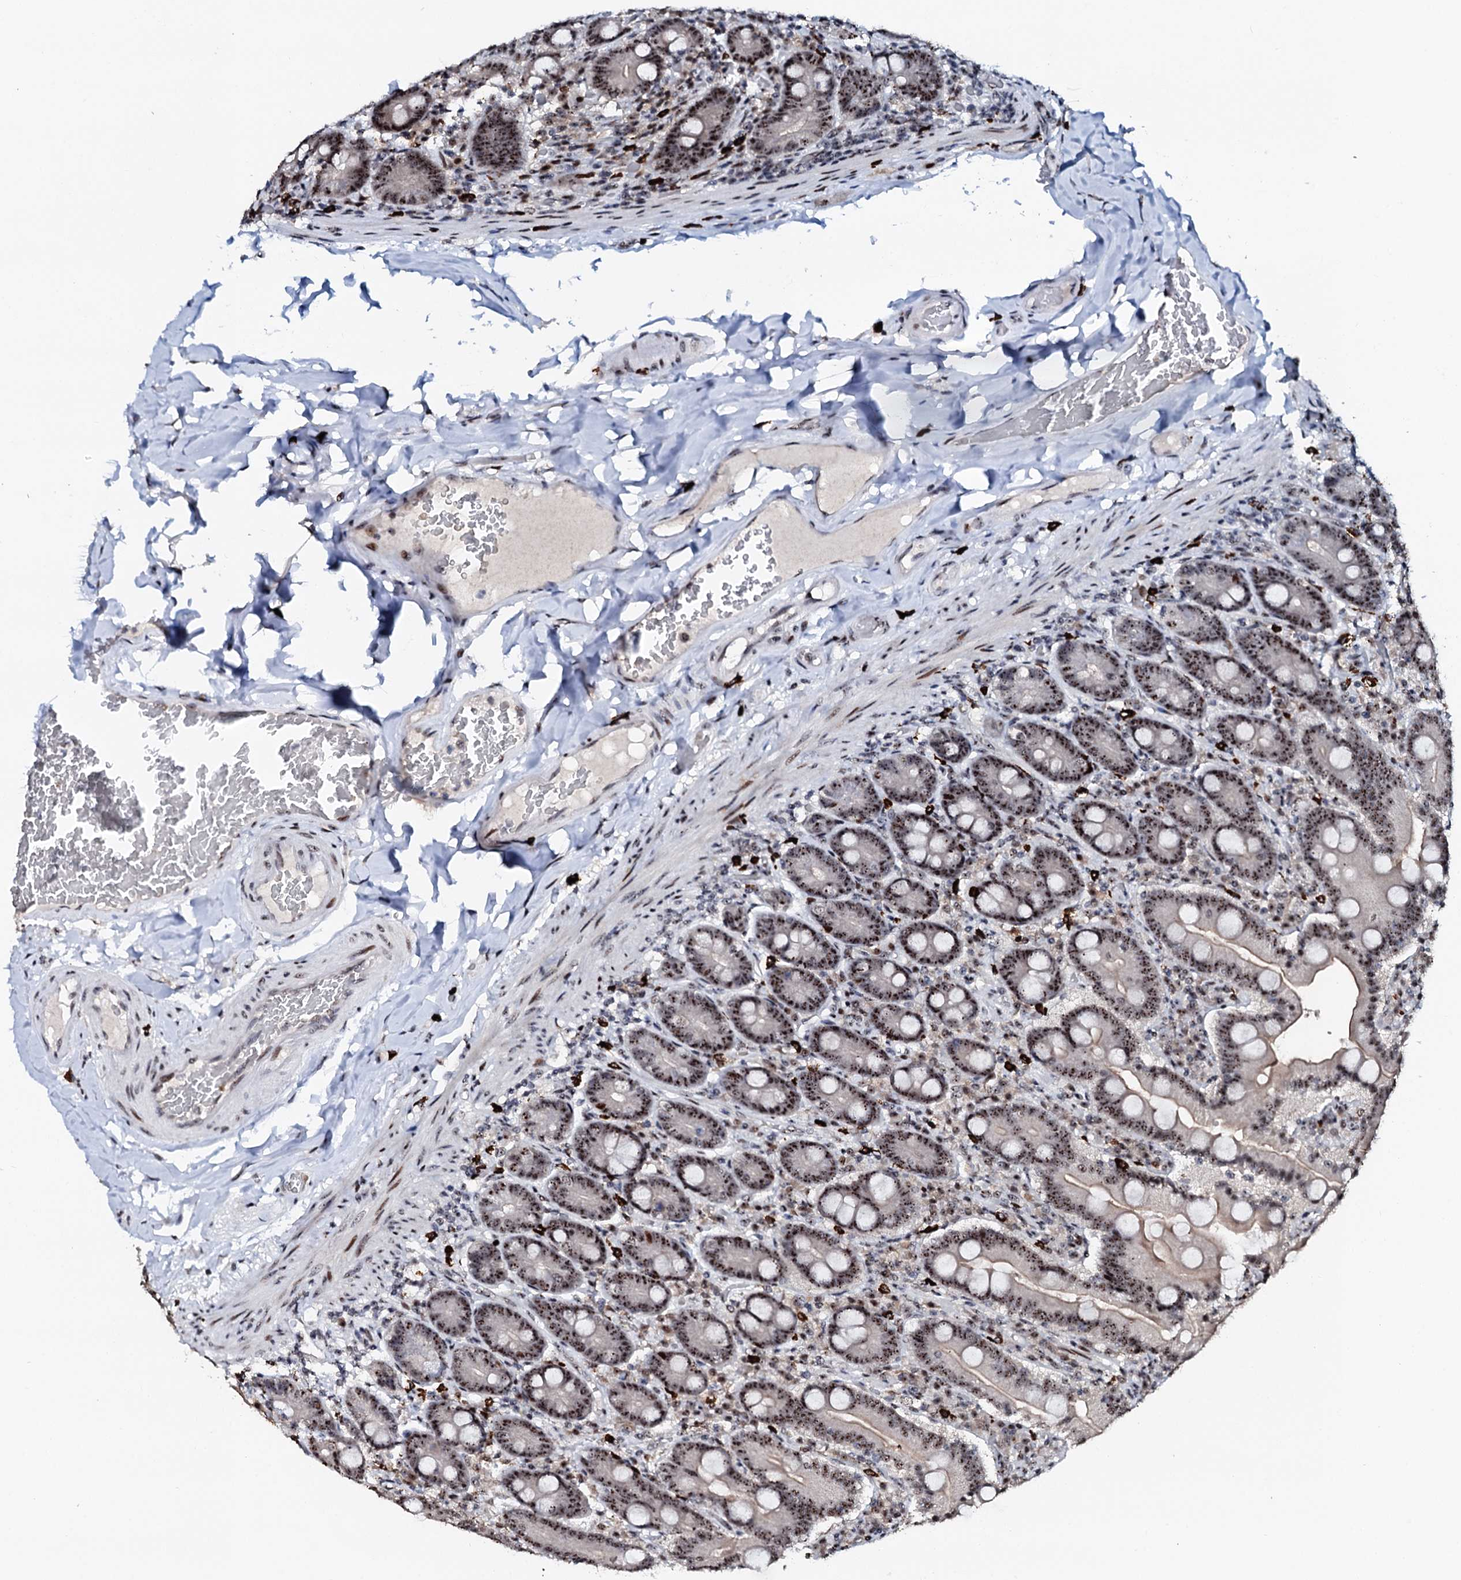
{"staining": {"intensity": "strong", "quantity": ">75%", "location": "cytoplasmic/membranous,nuclear"}, "tissue": "duodenum", "cell_type": "Glandular cells", "image_type": "normal", "snomed": [{"axis": "morphology", "description": "Normal tissue, NOS"}, {"axis": "topography", "description": "Duodenum"}], "caption": "There is high levels of strong cytoplasmic/membranous,nuclear expression in glandular cells of benign duodenum, as demonstrated by immunohistochemical staining (brown color).", "gene": "NEUROG3", "patient": {"sex": "female", "age": 62}}